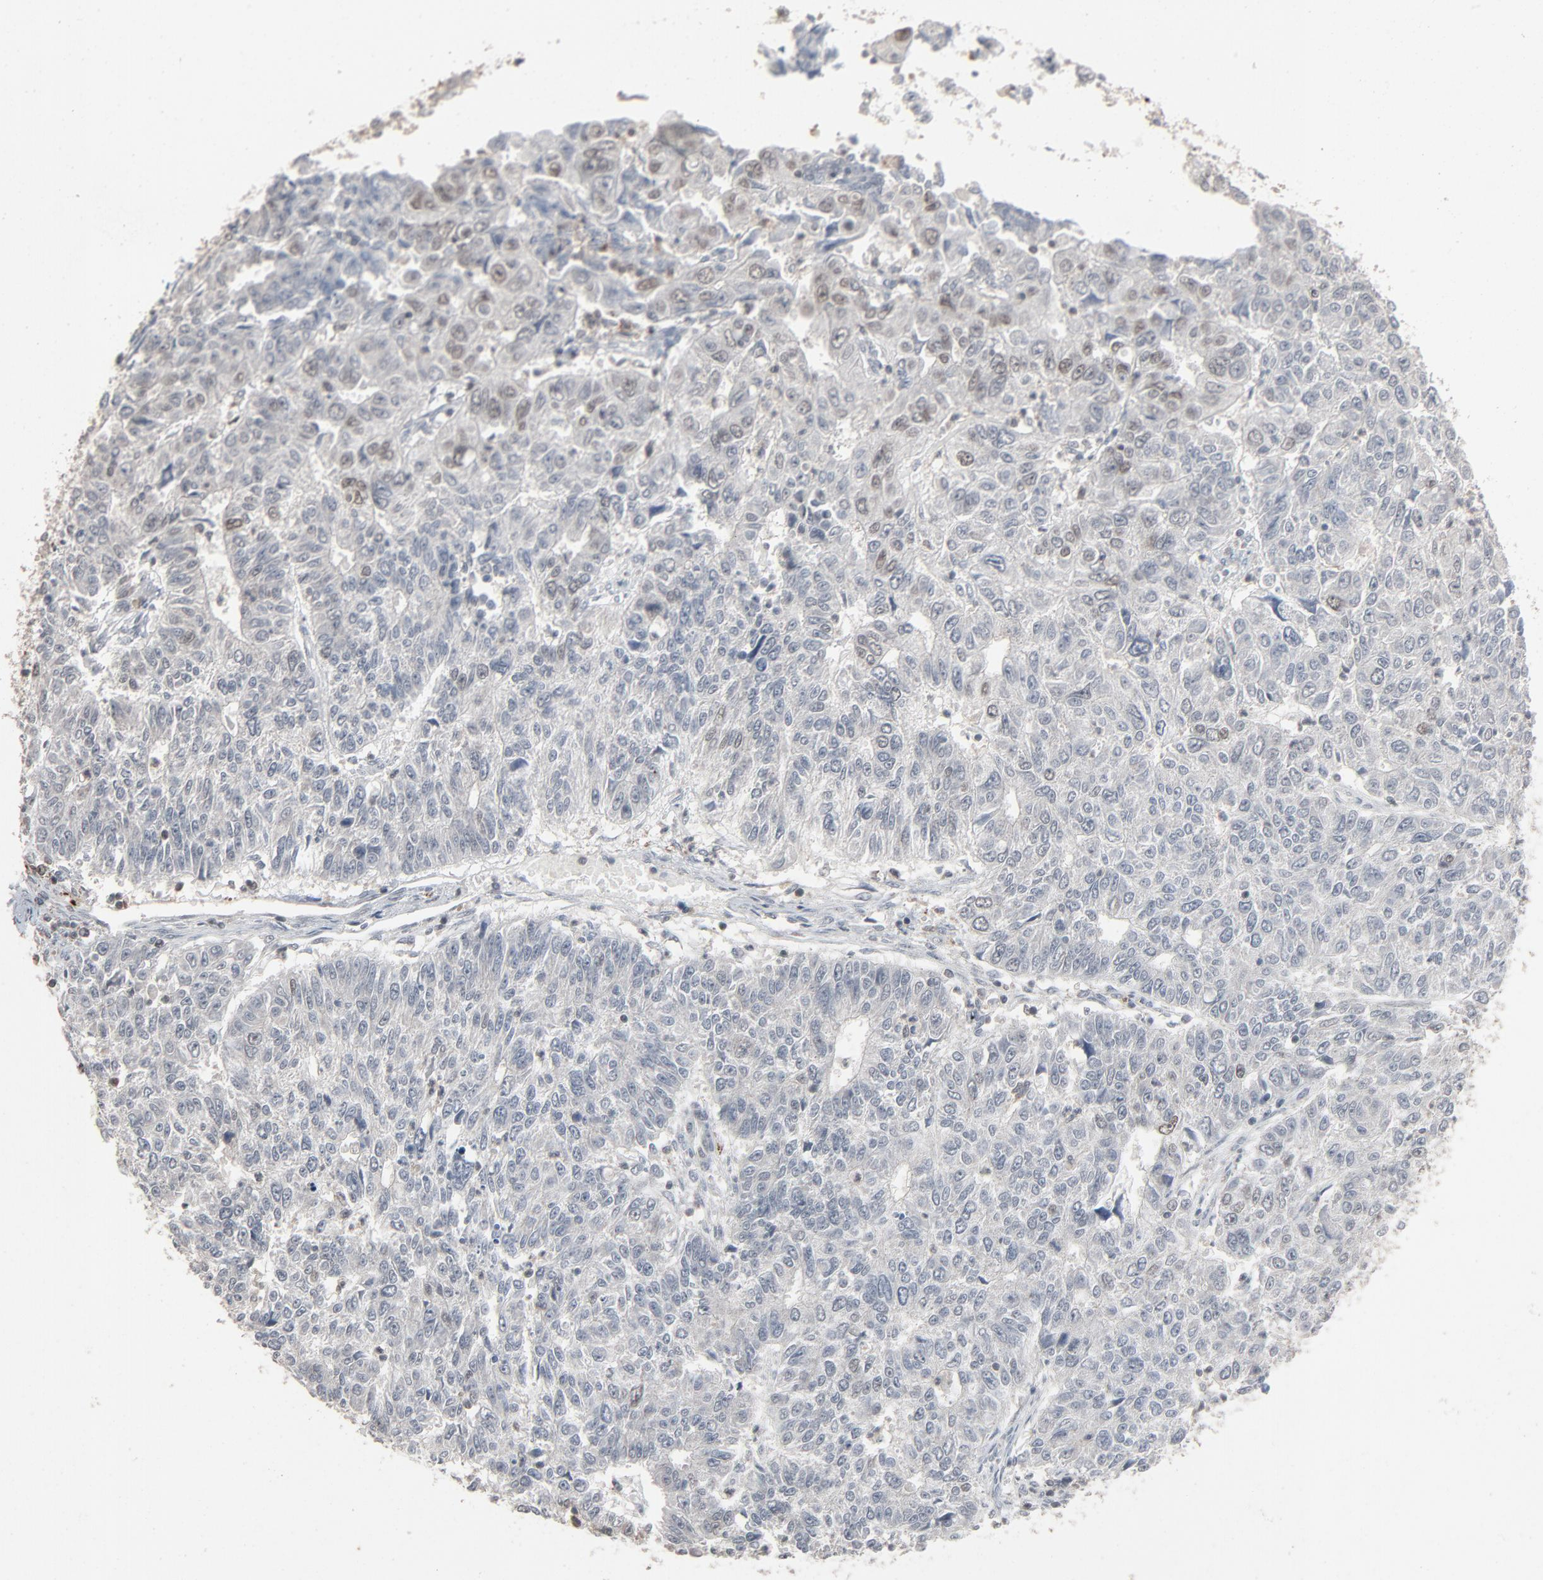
{"staining": {"intensity": "negative", "quantity": "none", "location": "none"}, "tissue": "endometrial cancer", "cell_type": "Tumor cells", "image_type": "cancer", "snomed": [{"axis": "morphology", "description": "Adenocarcinoma, NOS"}, {"axis": "topography", "description": "Endometrium"}], "caption": "This is a image of IHC staining of endometrial cancer (adenocarcinoma), which shows no positivity in tumor cells. (DAB (3,3'-diaminobenzidine) immunohistochemistry (IHC) visualized using brightfield microscopy, high magnification).", "gene": "DOCK8", "patient": {"sex": "female", "age": 42}}